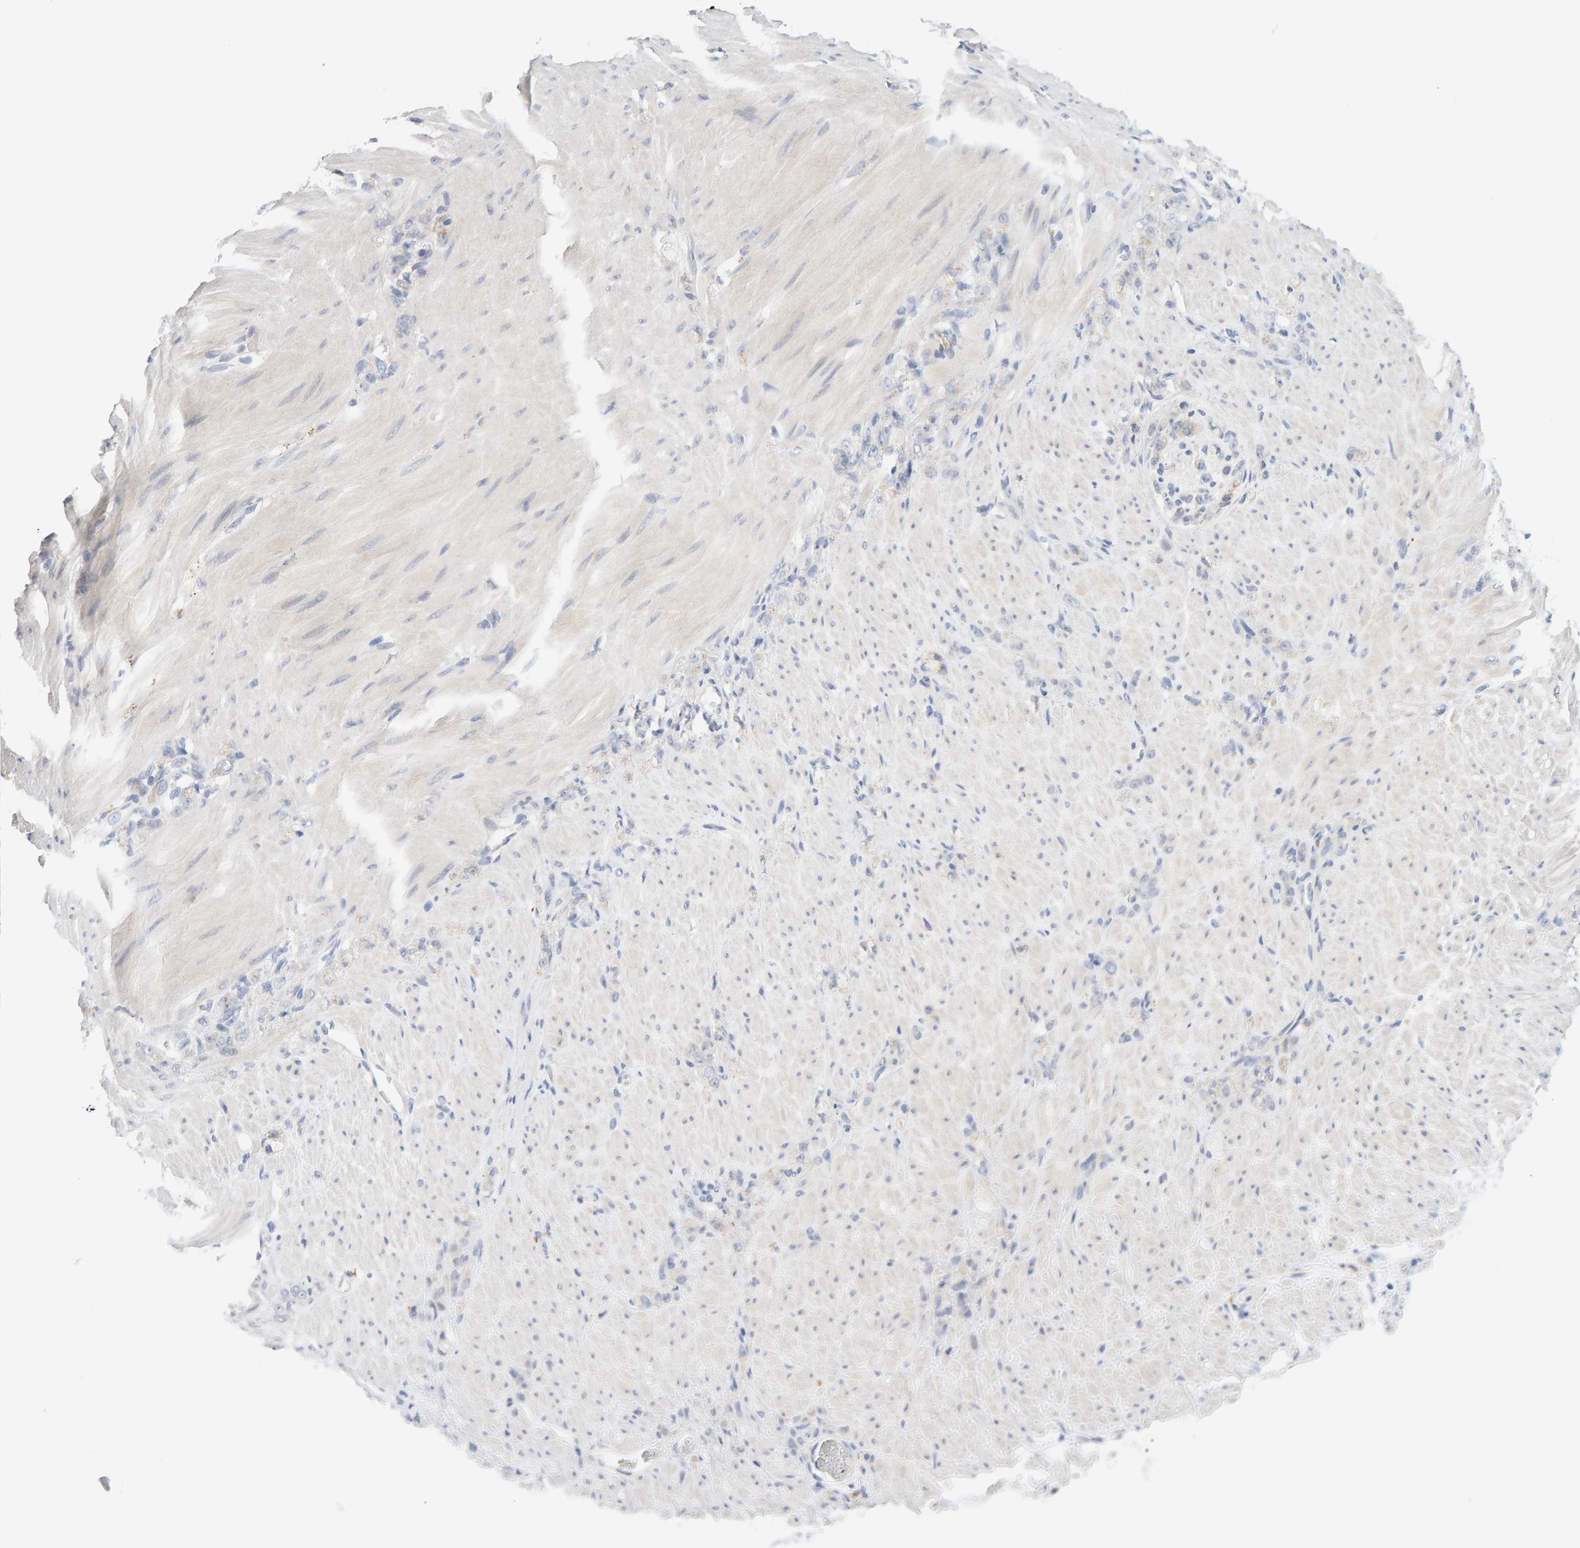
{"staining": {"intensity": "negative", "quantity": "none", "location": "none"}, "tissue": "stomach cancer", "cell_type": "Tumor cells", "image_type": "cancer", "snomed": [{"axis": "morphology", "description": "Normal tissue, NOS"}, {"axis": "morphology", "description": "Adenocarcinoma, NOS"}, {"axis": "topography", "description": "Stomach"}], "caption": "This image is of stomach cancer (adenocarcinoma) stained with immunohistochemistry (IHC) to label a protein in brown with the nuclei are counter-stained blue. There is no staining in tumor cells.", "gene": "METRNL", "patient": {"sex": "male", "age": 82}}